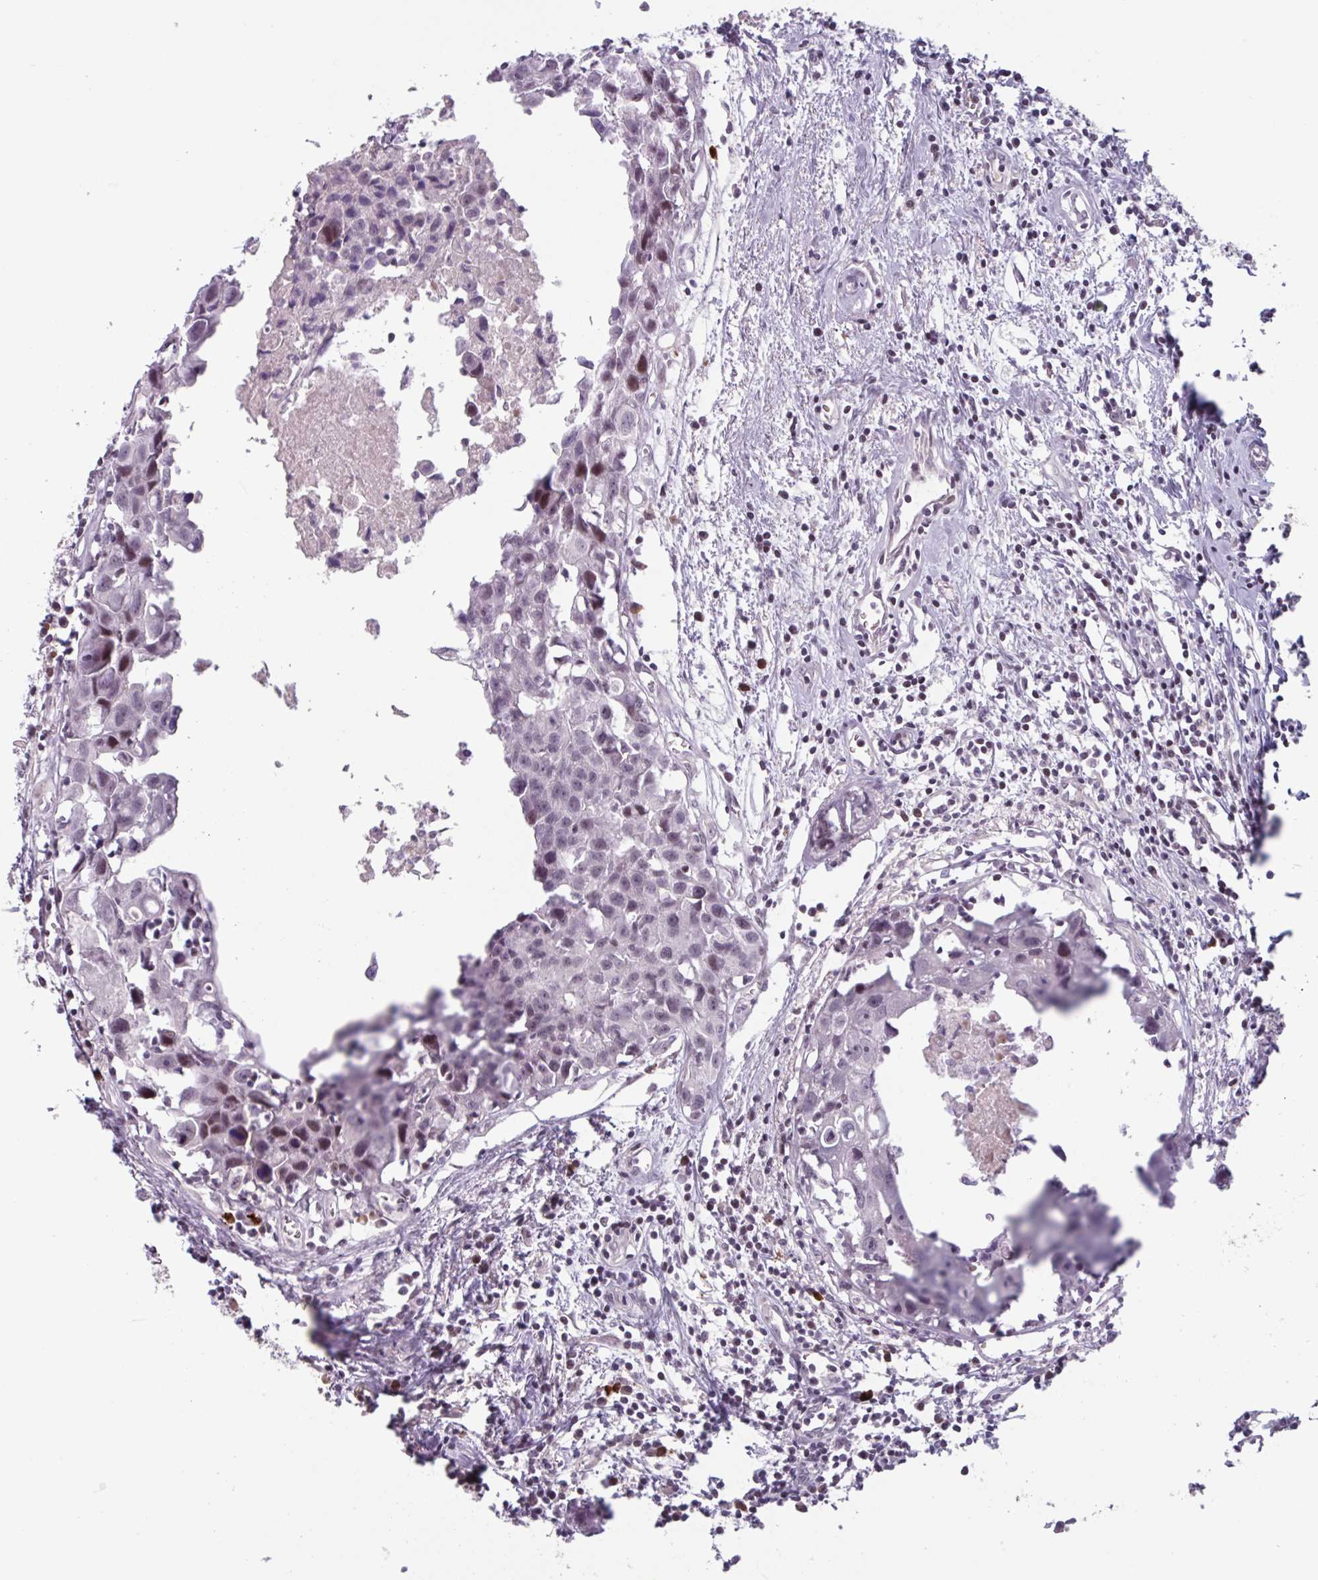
{"staining": {"intensity": "moderate", "quantity": "<25%", "location": "nuclear"}, "tissue": "breast cancer", "cell_type": "Tumor cells", "image_type": "cancer", "snomed": [{"axis": "morphology", "description": "Carcinoma, NOS"}, {"axis": "topography", "description": "Breast"}], "caption": "Immunohistochemistry photomicrograph of neoplastic tissue: human breast cancer stained using IHC exhibits low levels of moderate protein expression localized specifically in the nuclear of tumor cells, appearing as a nuclear brown color.", "gene": "ZNF575", "patient": {"sex": "female", "age": 60}}